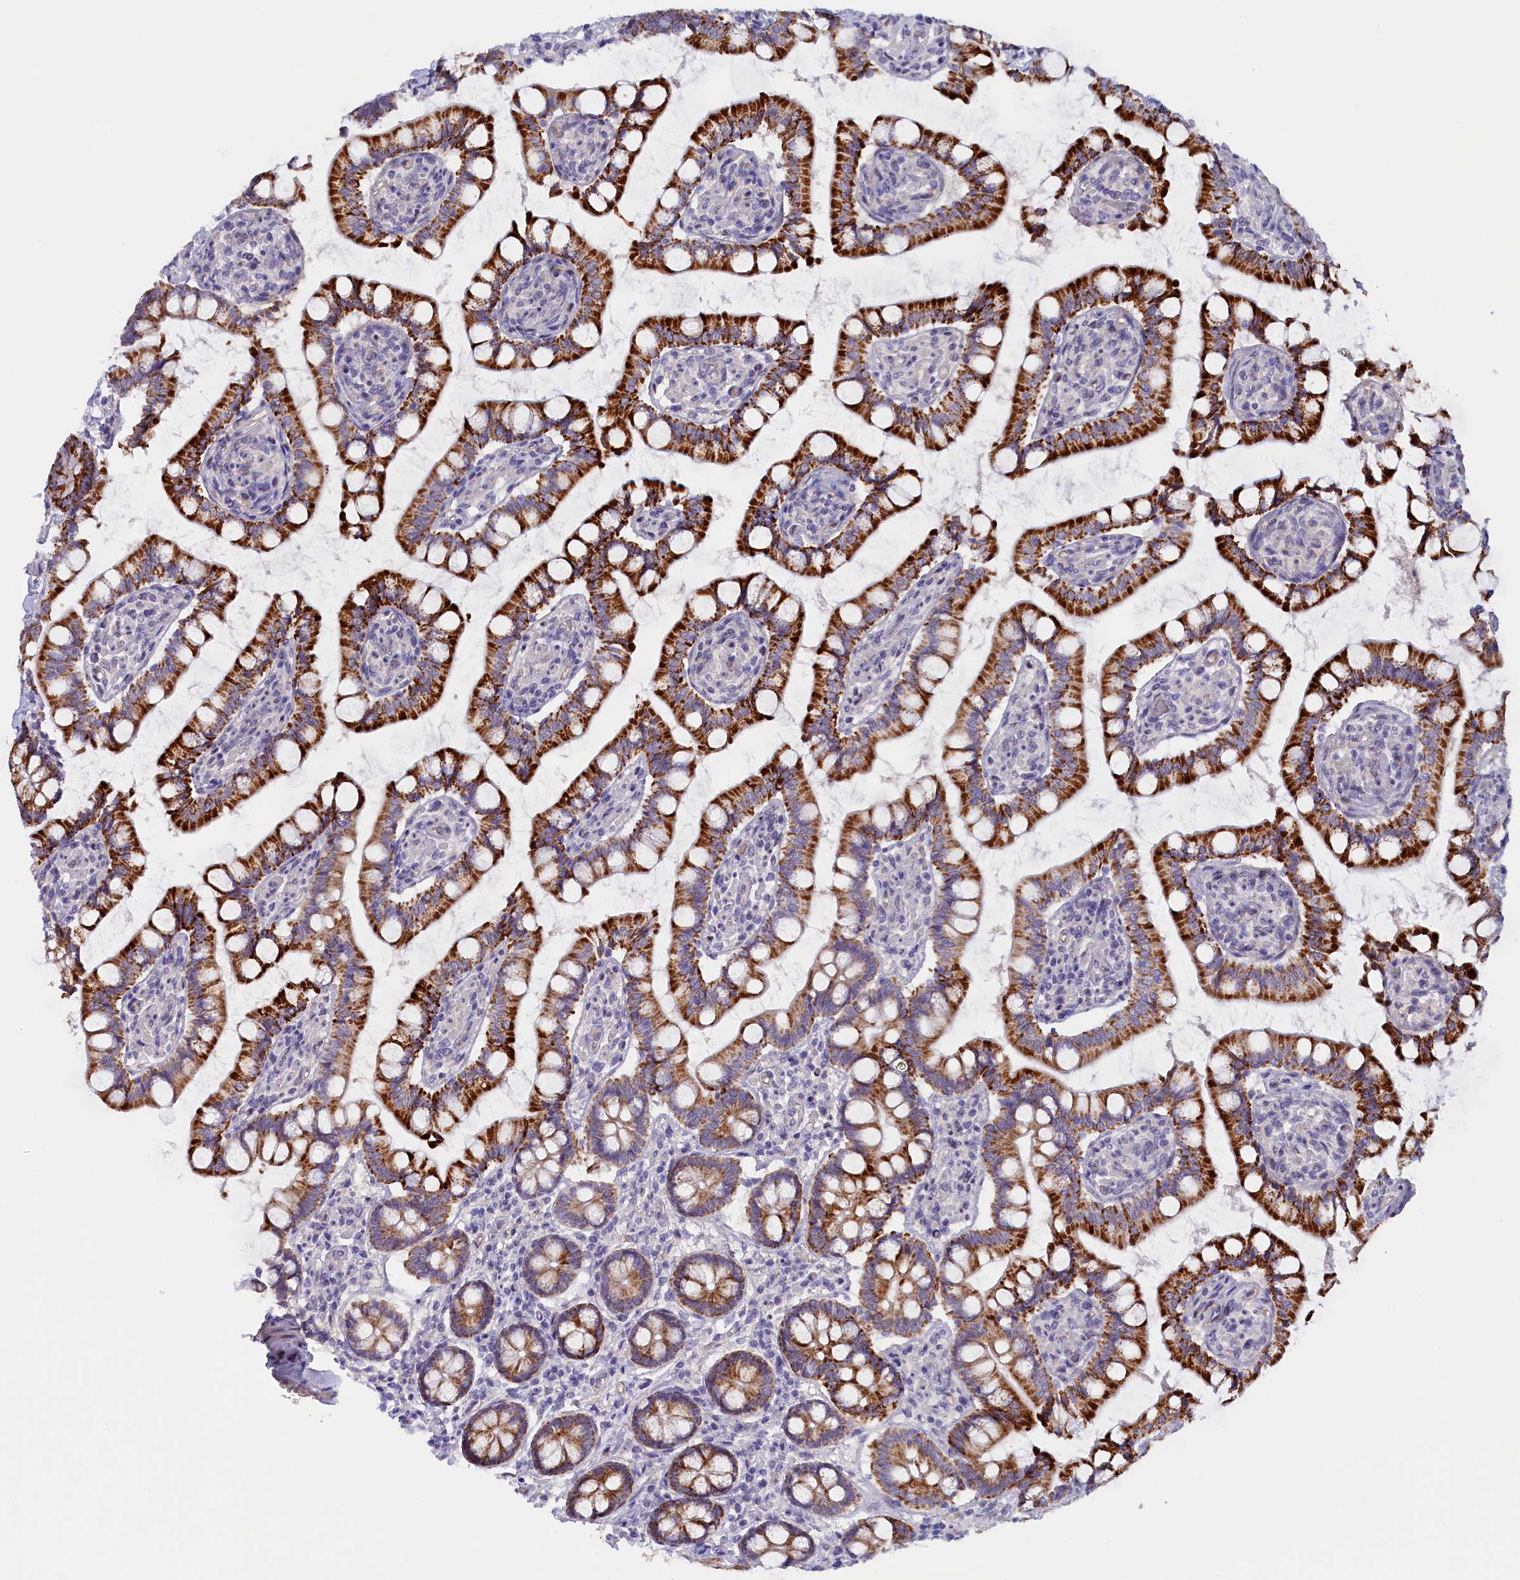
{"staining": {"intensity": "strong", "quantity": ">75%", "location": "cytoplasmic/membranous"}, "tissue": "small intestine", "cell_type": "Glandular cells", "image_type": "normal", "snomed": [{"axis": "morphology", "description": "Normal tissue, NOS"}, {"axis": "topography", "description": "Small intestine"}], "caption": "Immunohistochemical staining of benign small intestine exhibits strong cytoplasmic/membranous protein positivity in about >75% of glandular cells.", "gene": "ZSWIM4", "patient": {"sex": "male", "age": 52}}